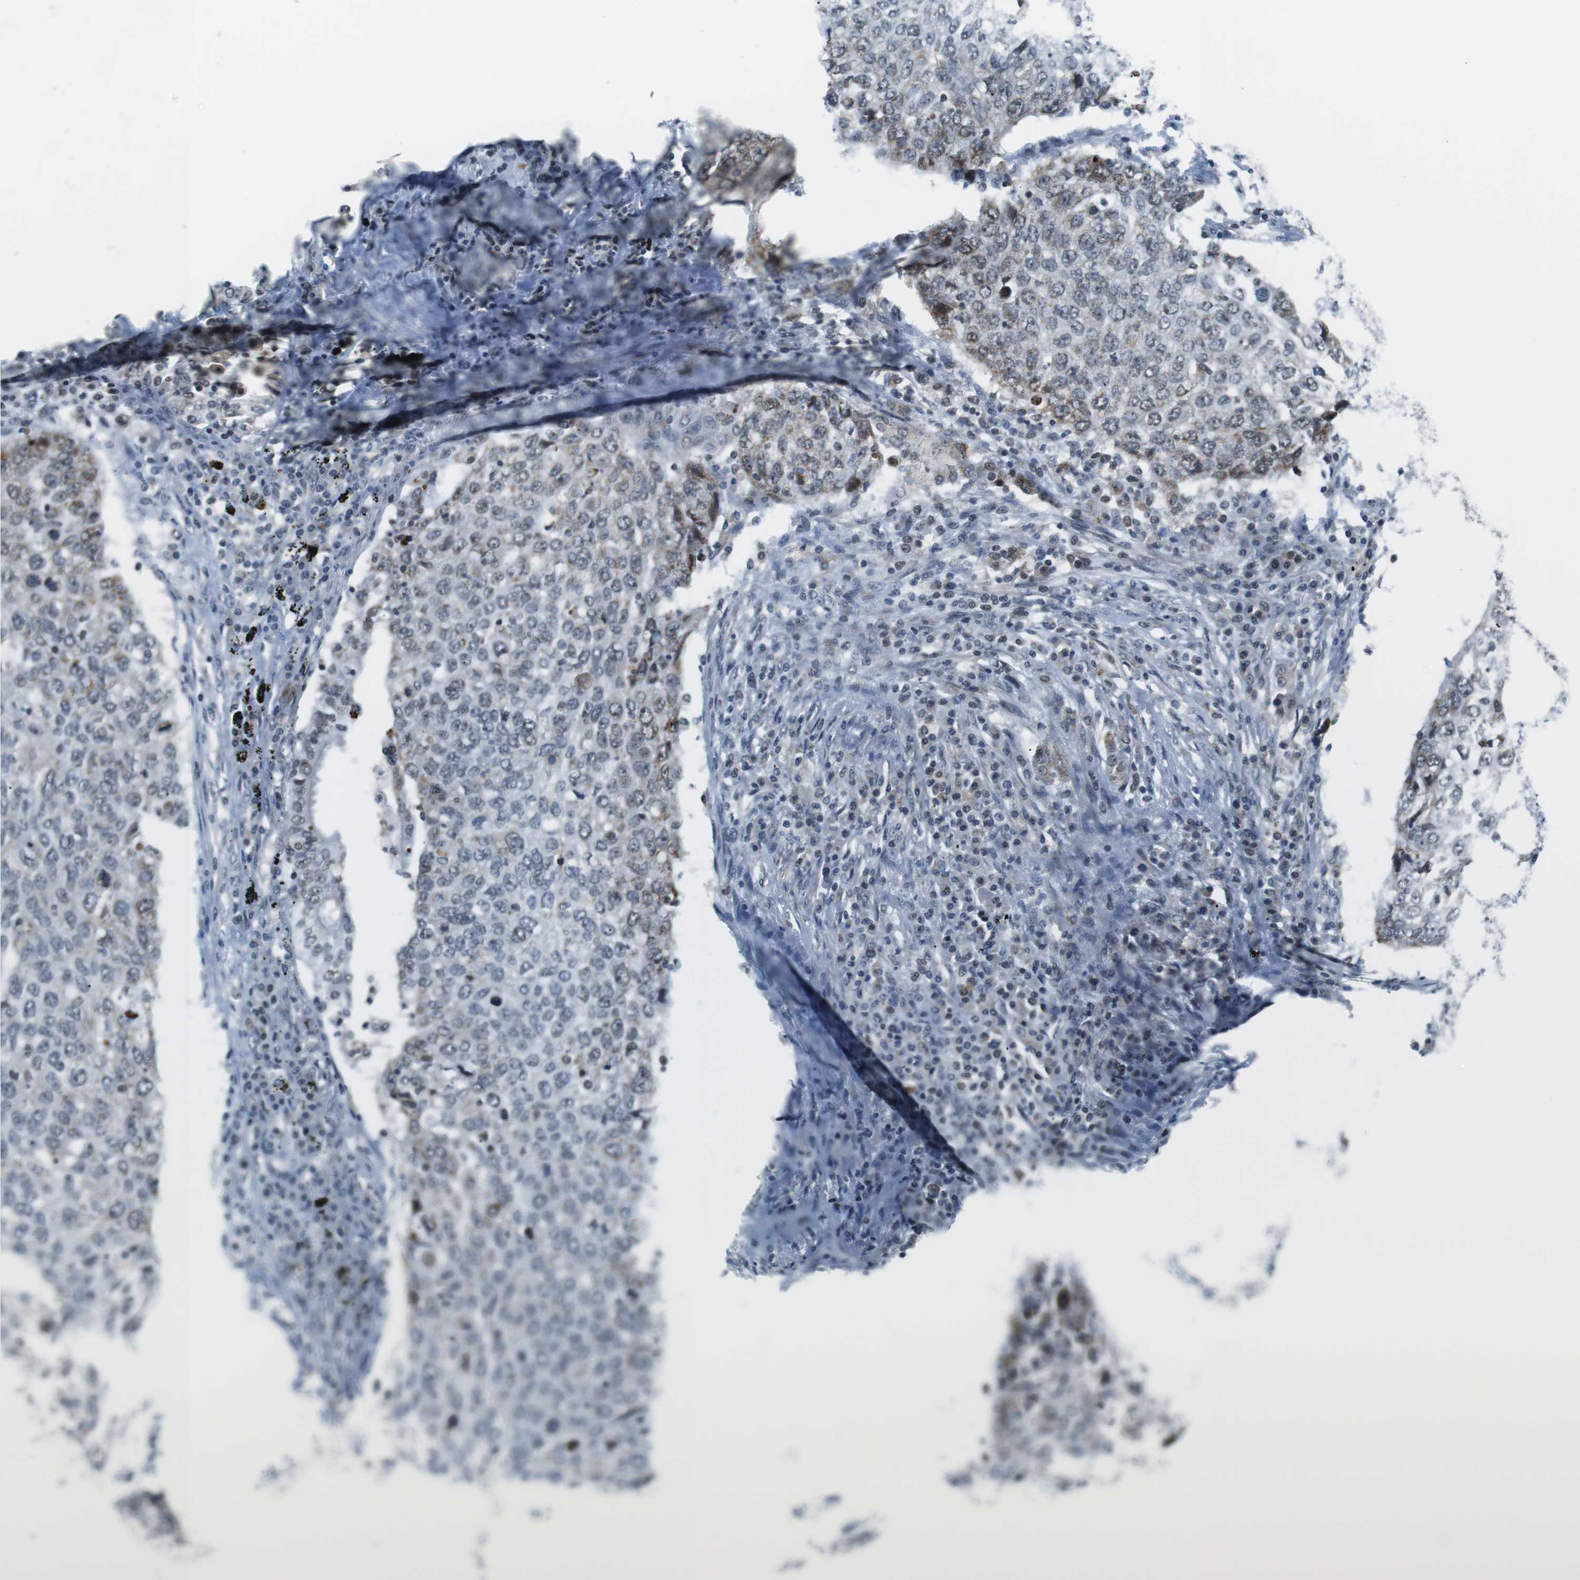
{"staining": {"intensity": "weak", "quantity": "<25%", "location": "cytoplasmic/membranous"}, "tissue": "lung cancer", "cell_type": "Tumor cells", "image_type": "cancer", "snomed": [{"axis": "morphology", "description": "Squamous cell carcinoma, NOS"}, {"axis": "topography", "description": "Lung"}], "caption": "Lung squamous cell carcinoma stained for a protein using immunohistochemistry (IHC) shows no expression tumor cells.", "gene": "USP7", "patient": {"sex": "female", "age": 63}}